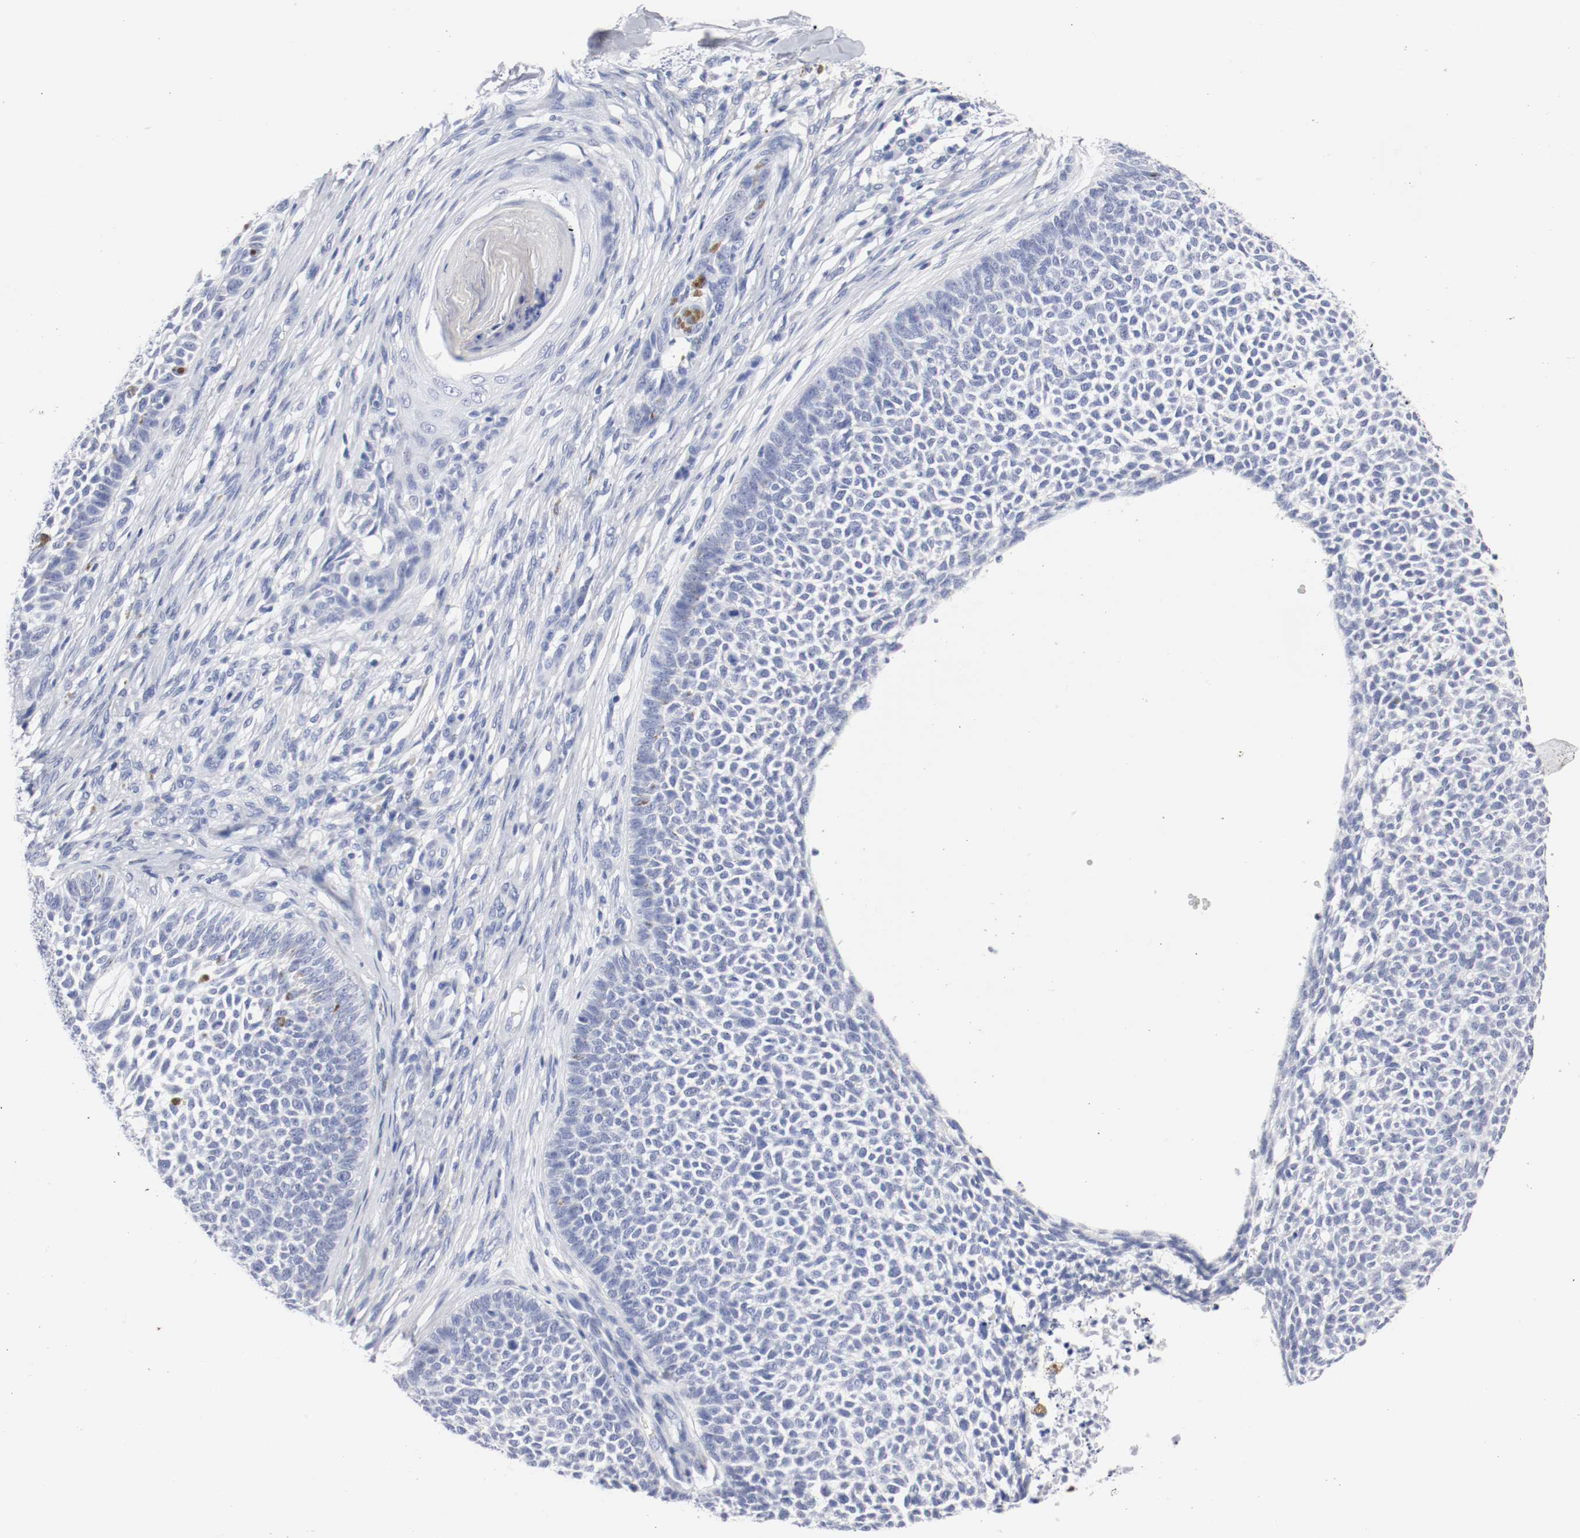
{"staining": {"intensity": "negative", "quantity": "none", "location": "none"}, "tissue": "skin cancer", "cell_type": "Tumor cells", "image_type": "cancer", "snomed": [{"axis": "morphology", "description": "Basal cell carcinoma"}, {"axis": "topography", "description": "Skin"}], "caption": "DAB (3,3'-diaminobenzidine) immunohistochemical staining of skin basal cell carcinoma exhibits no significant expression in tumor cells.", "gene": "GAD1", "patient": {"sex": "female", "age": 84}}